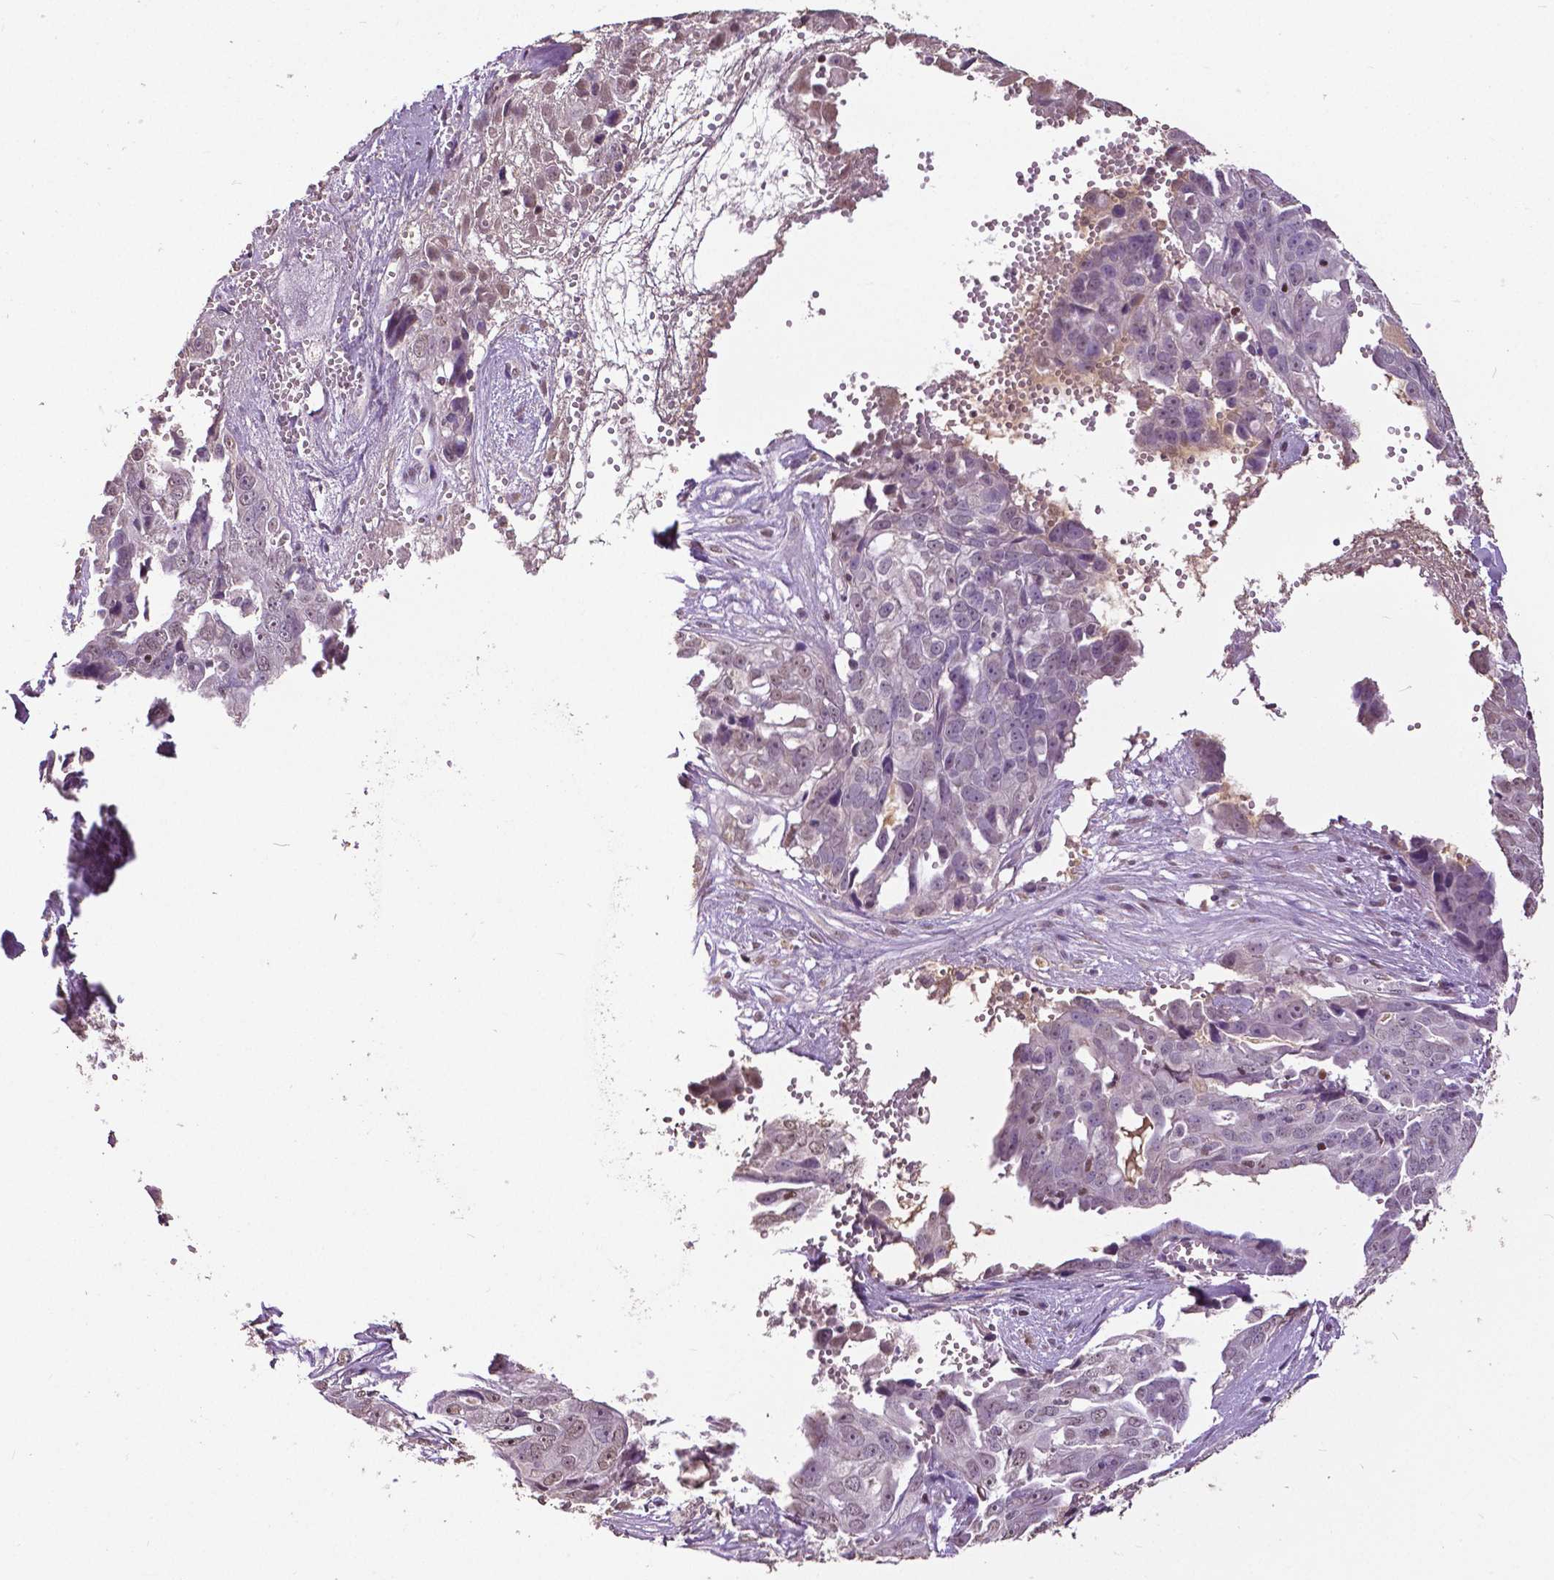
{"staining": {"intensity": "negative", "quantity": "none", "location": "none"}, "tissue": "ovarian cancer", "cell_type": "Tumor cells", "image_type": "cancer", "snomed": [{"axis": "morphology", "description": "Carcinoma, endometroid"}, {"axis": "topography", "description": "Ovary"}], "caption": "Photomicrograph shows no significant protein positivity in tumor cells of ovarian cancer (endometroid carcinoma). (Immunohistochemistry, brightfield microscopy, high magnification).", "gene": "RUNX3", "patient": {"sex": "female", "age": 70}}